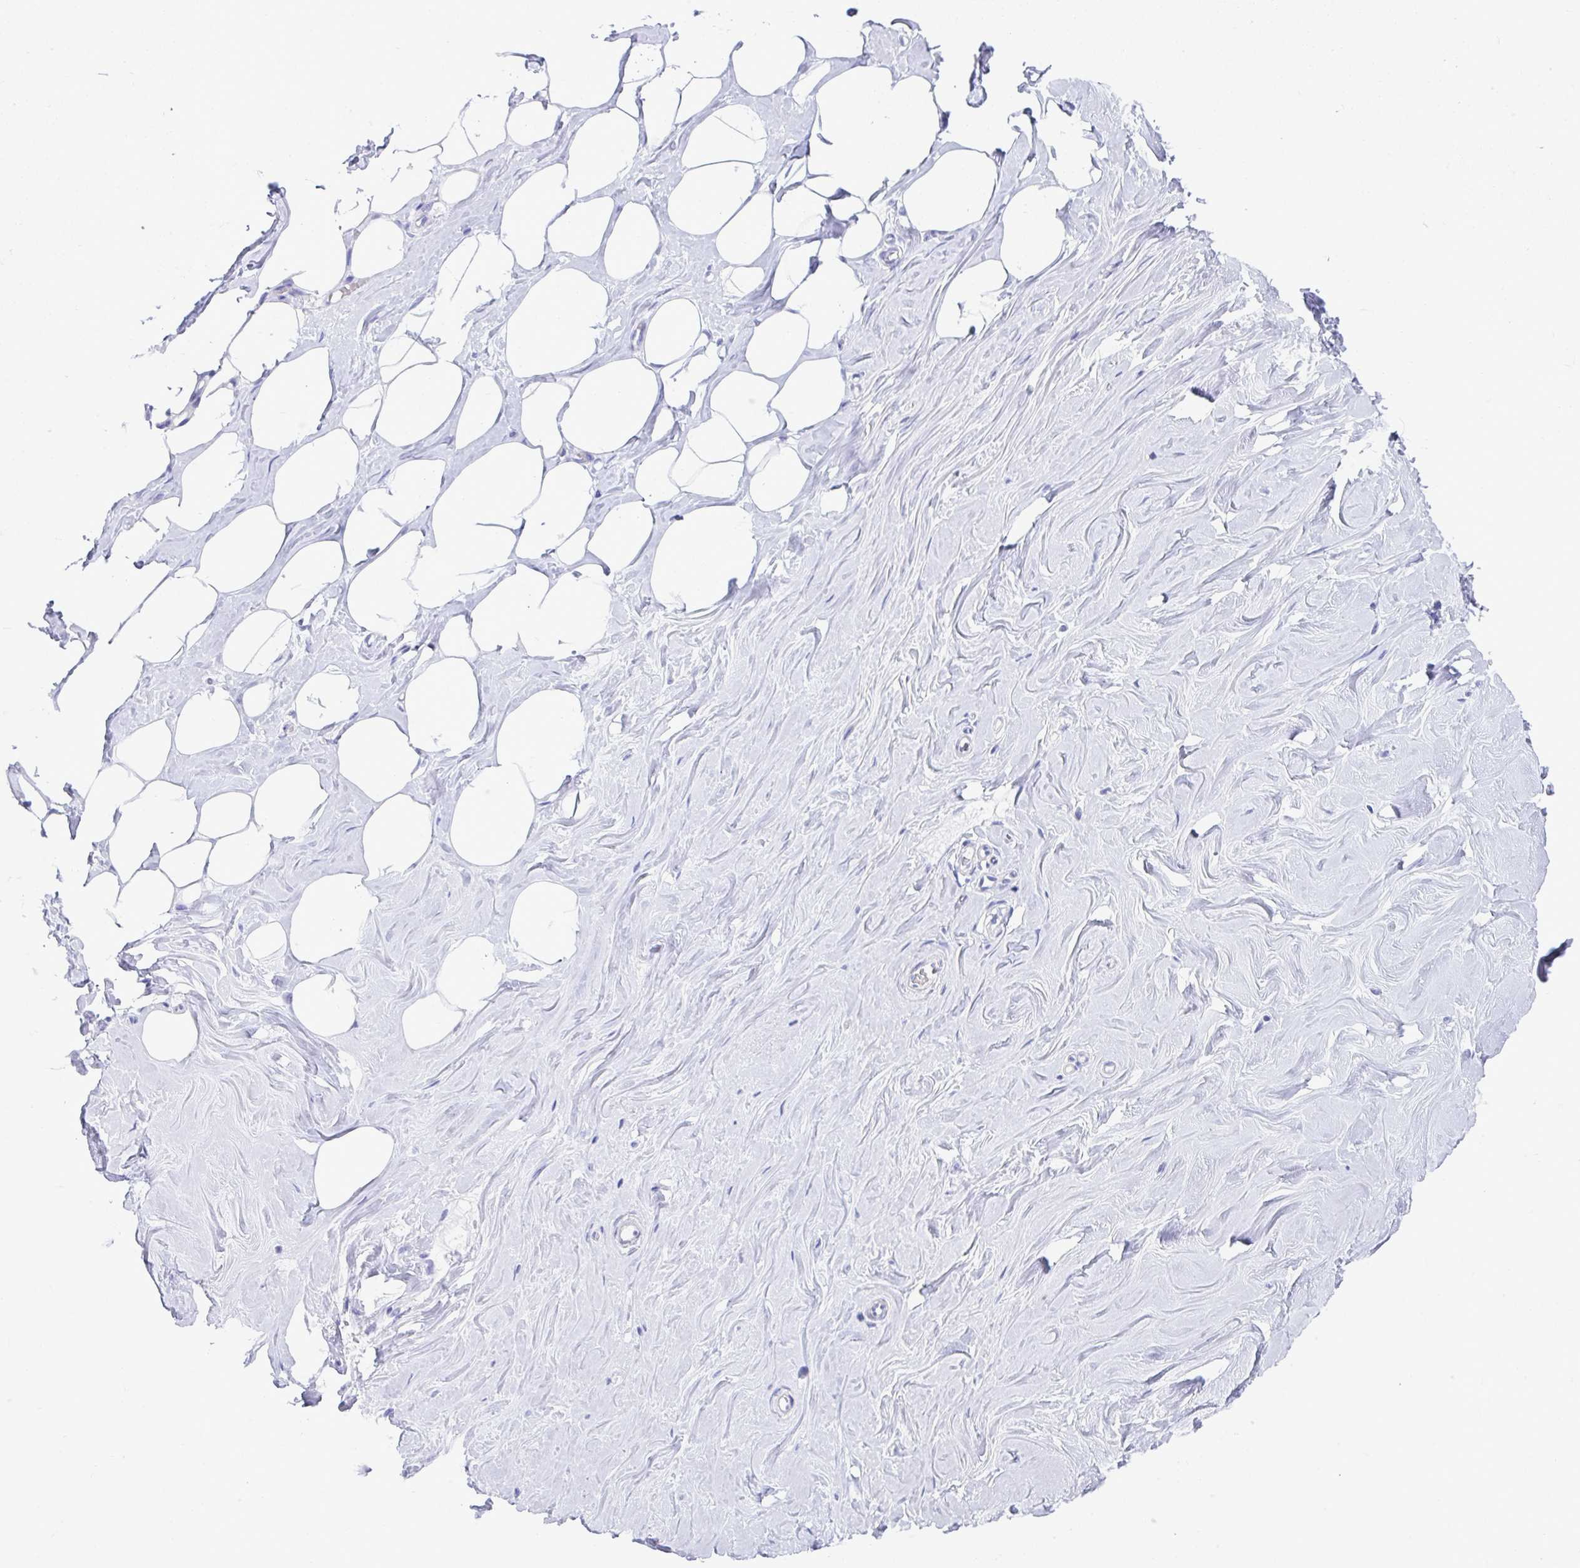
{"staining": {"intensity": "negative", "quantity": "none", "location": "none"}, "tissue": "breast", "cell_type": "Adipocytes", "image_type": "normal", "snomed": [{"axis": "morphology", "description": "Normal tissue, NOS"}, {"axis": "topography", "description": "Breast"}], "caption": "Immunohistochemistry (IHC) histopathology image of unremarkable breast: breast stained with DAB displays no significant protein positivity in adipocytes. (Immunohistochemistry (IHC), brightfield microscopy, high magnification).", "gene": "ISL1", "patient": {"sex": "female", "age": 27}}